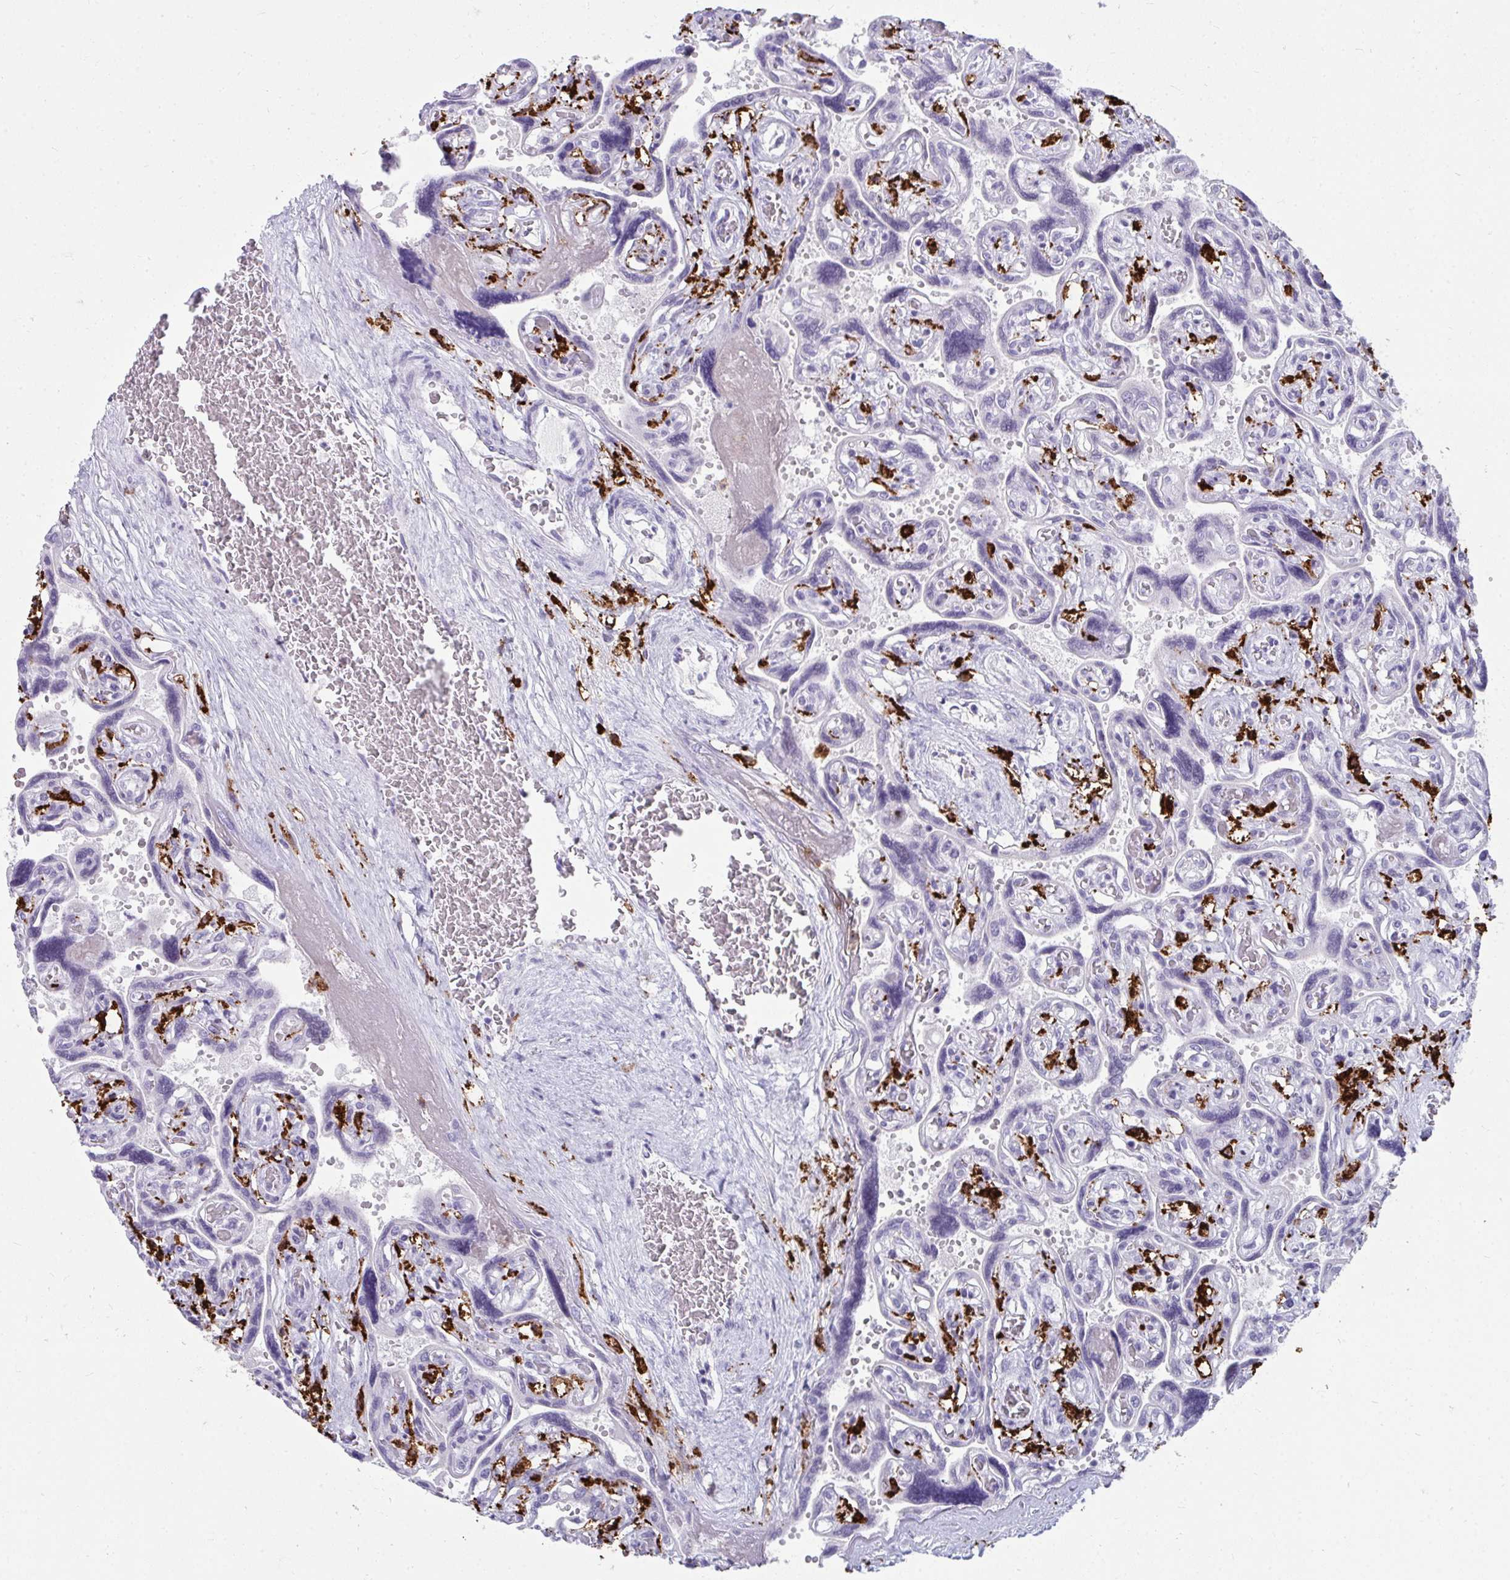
{"staining": {"intensity": "negative", "quantity": "none", "location": "none"}, "tissue": "placenta", "cell_type": "Decidual cells", "image_type": "normal", "snomed": [{"axis": "morphology", "description": "Normal tissue, NOS"}, {"axis": "topography", "description": "Placenta"}], "caption": "This histopathology image is of benign placenta stained with IHC to label a protein in brown with the nuclei are counter-stained blue. There is no expression in decidual cells.", "gene": "CD163", "patient": {"sex": "female", "age": 32}}